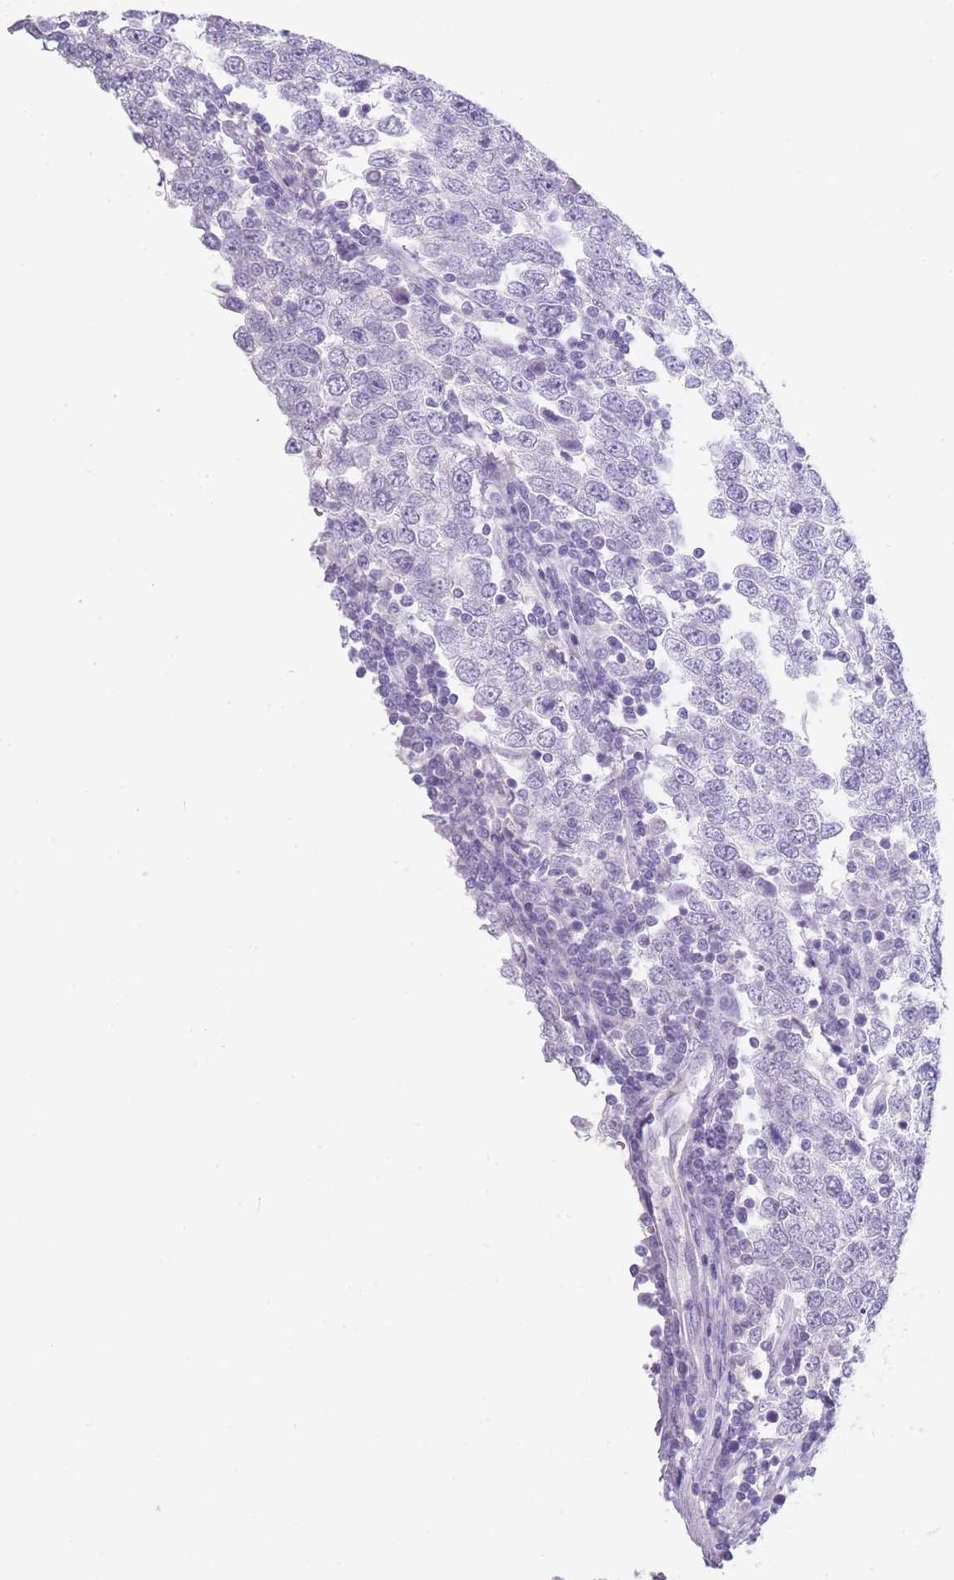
{"staining": {"intensity": "negative", "quantity": "none", "location": "none"}, "tissue": "testis cancer", "cell_type": "Tumor cells", "image_type": "cancer", "snomed": [{"axis": "morphology", "description": "Seminoma, NOS"}, {"axis": "morphology", "description": "Carcinoma, Embryonal, NOS"}, {"axis": "topography", "description": "Testis"}], "caption": "IHC of testis cancer (embryonal carcinoma) demonstrates no staining in tumor cells.", "gene": "TCP11", "patient": {"sex": "male", "age": 28}}